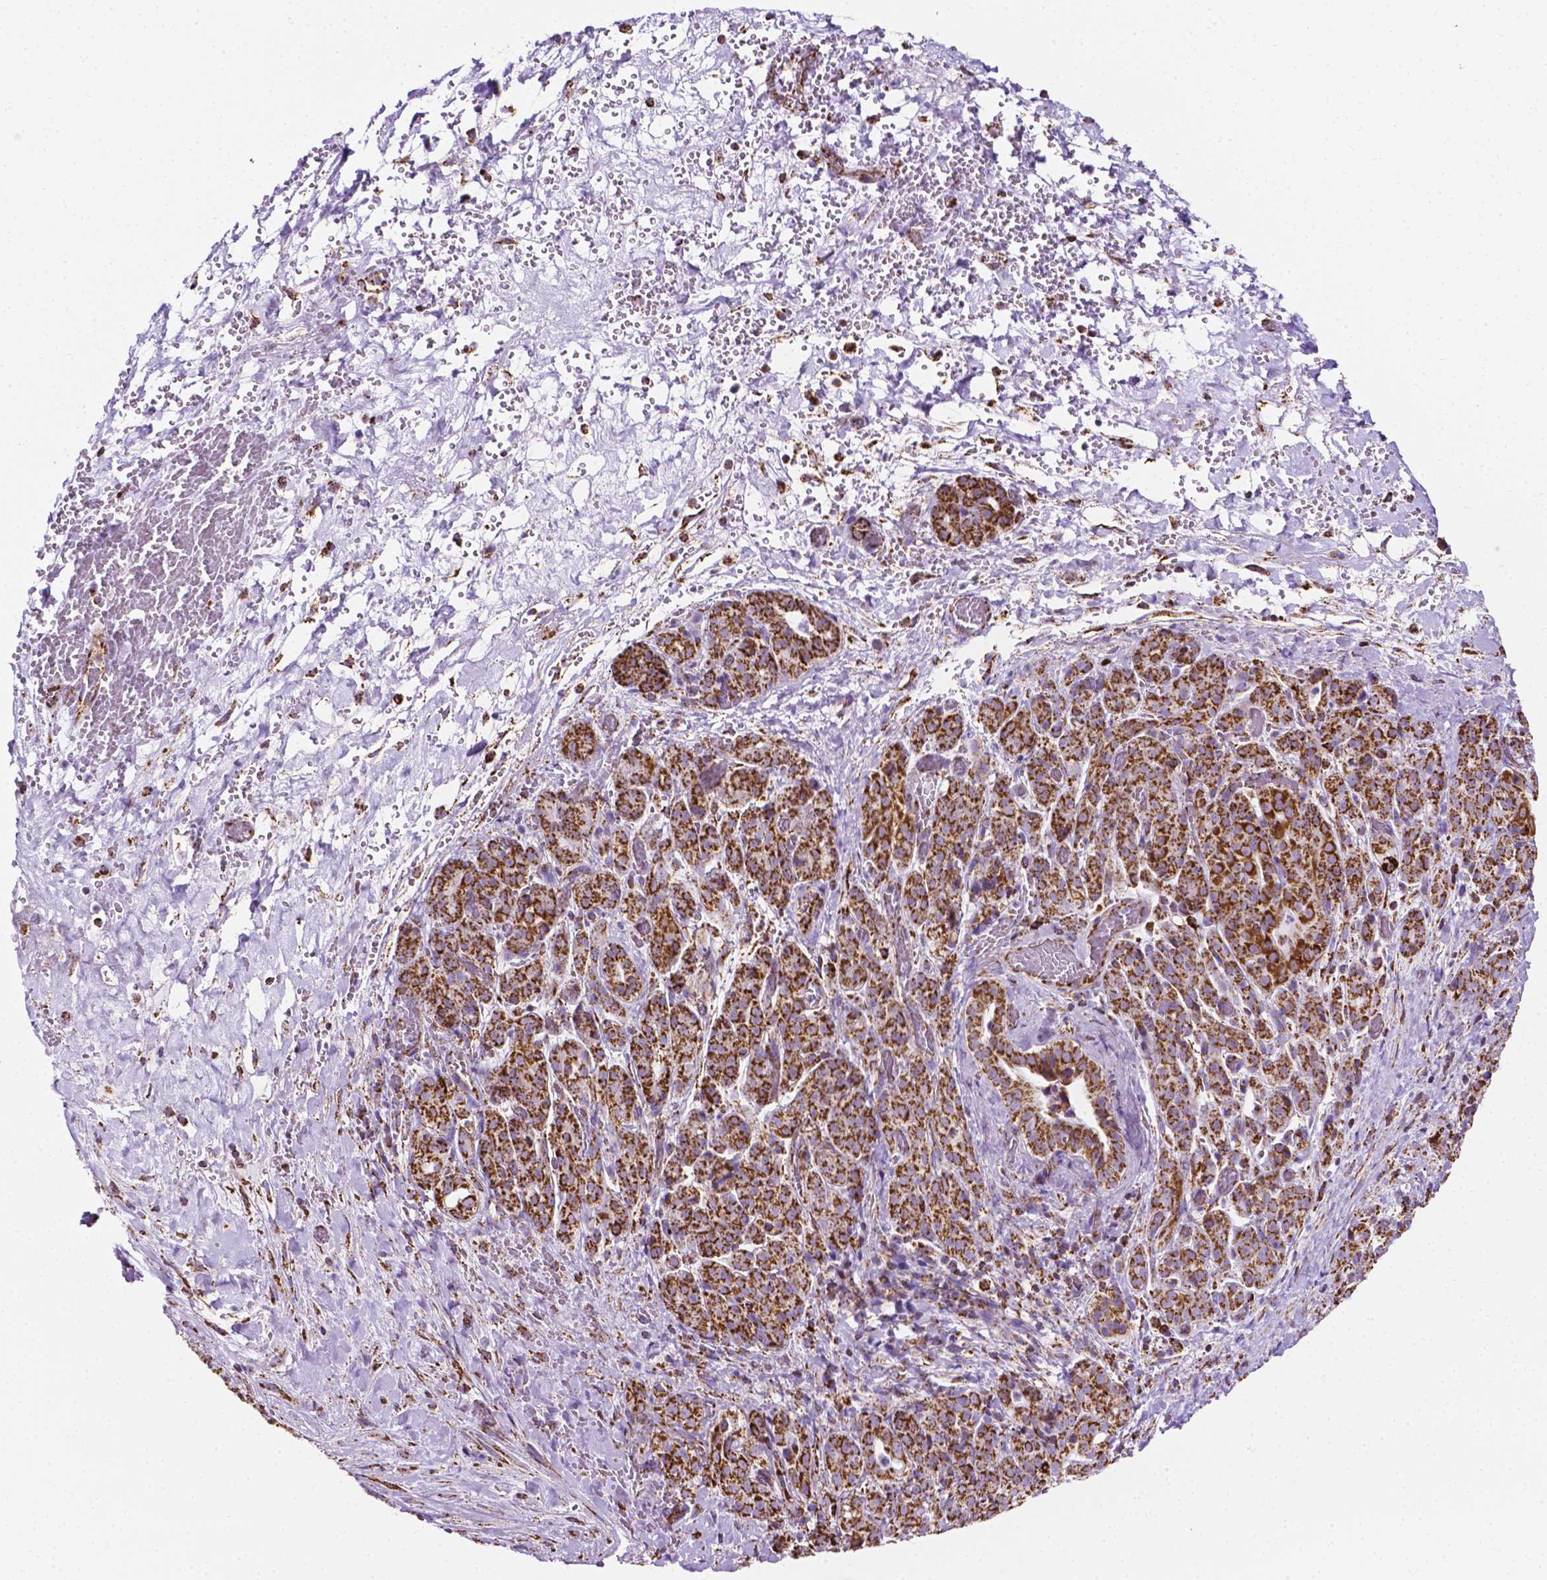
{"staining": {"intensity": "strong", "quantity": ">75%", "location": "cytoplasmic/membranous"}, "tissue": "pancreatic cancer", "cell_type": "Tumor cells", "image_type": "cancer", "snomed": [{"axis": "morphology", "description": "Adenocarcinoma, NOS"}, {"axis": "topography", "description": "Pancreas"}], "caption": "Immunohistochemical staining of human pancreatic cancer (adenocarcinoma) demonstrates high levels of strong cytoplasmic/membranous expression in approximately >75% of tumor cells.", "gene": "RMDN3", "patient": {"sex": "male", "age": 44}}